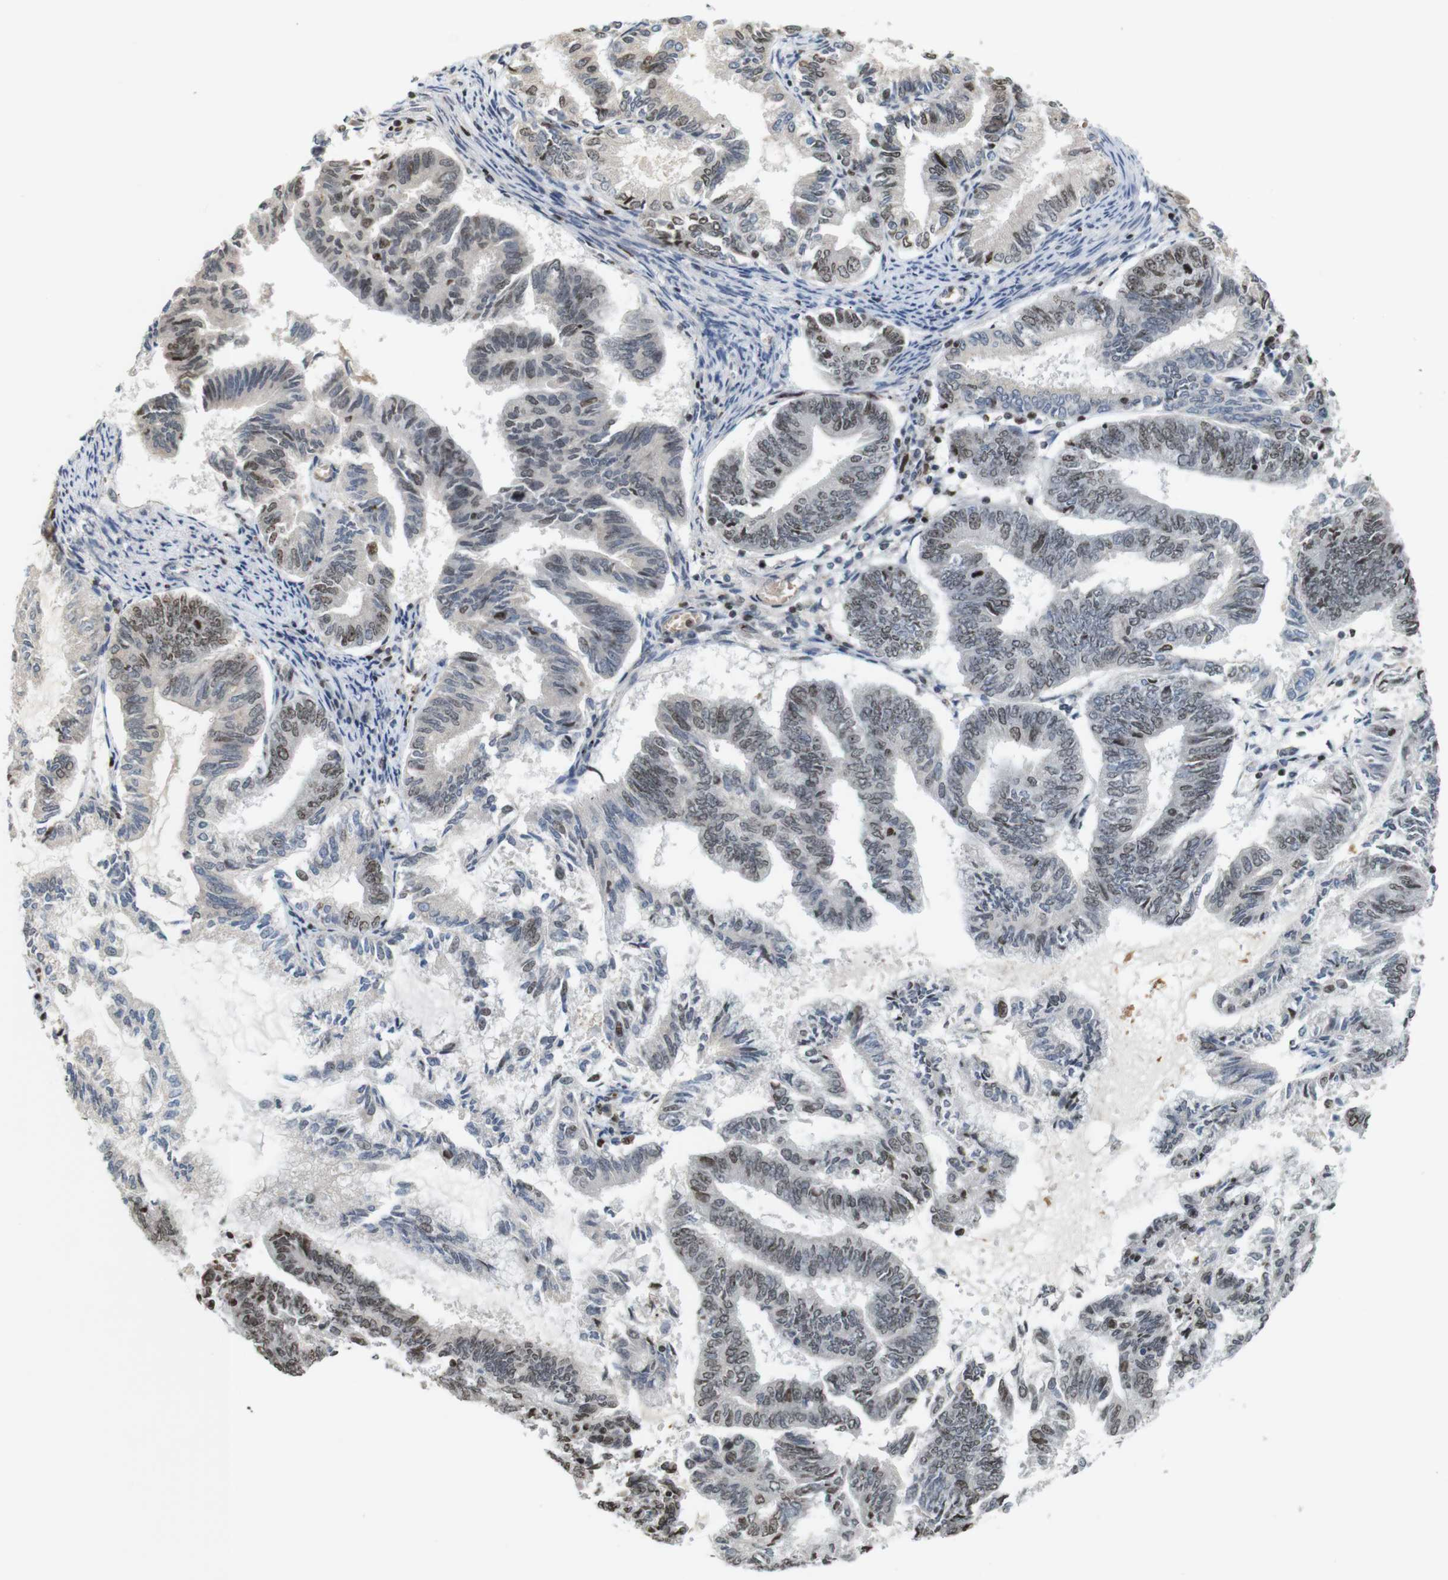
{"staining": {"intensity": "moderate", "quantity": "25%-75%", "location": "nuclear"}, "tissue": "endometrial cancer", "cell_type": "Tumor cells", "image_type": "cancer", "snomed": [{"axis": "morphology", "description": "Adenocarcinoma, NOS"}, {"axis": "topography", "description": "Endometrium"}], "caption": "DAB immunohistochemical staining of endometrial cancer (adenocarcinoma) shows moderate nuclear protein positivity in about 25%-75% of tumor cells.", "gene": "MBD1", "patient": {"sex": "female", "age": 86}}